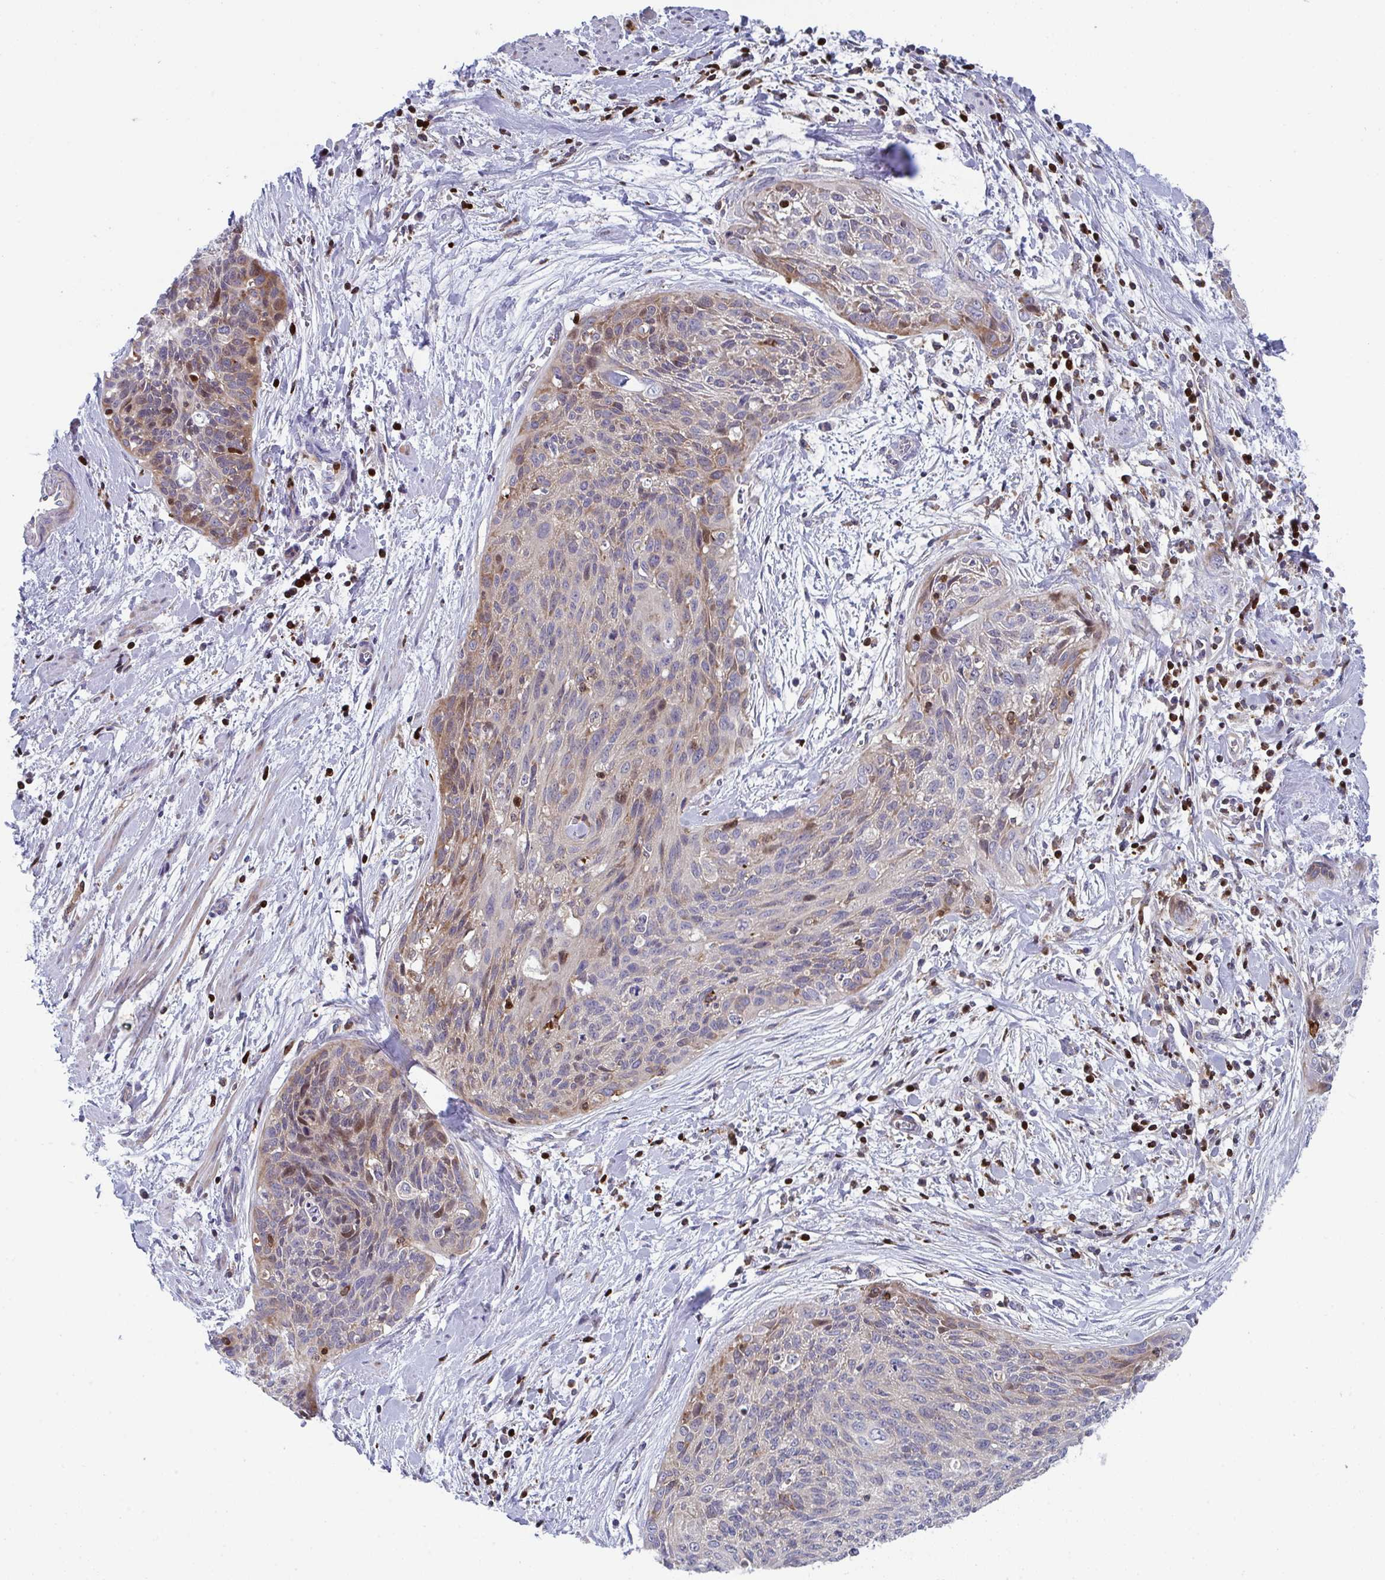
{"staining": {"intensity": "weak", "quantity": "25%-75%", "location": "cytoplasmic/membranous"}, "tissue": "cervical cancer", "cell_type": "Tumor cells", "image_type": "cancer", "snomed": [{"axis": "morphology", "description": "Squamous cell carcinoma, NOS"}, {"axis": "topography", "description": "Cervix"}], "caption": "A high-resolution micrograph shows immunohistochemistry (IHC) staining of cervical cancer, which displays weak cytoplasmic/membranous staining in about 25%-75% of tumor cells.", "gene": "AOC2", "patient": {"sex": "female", "age": 55}}